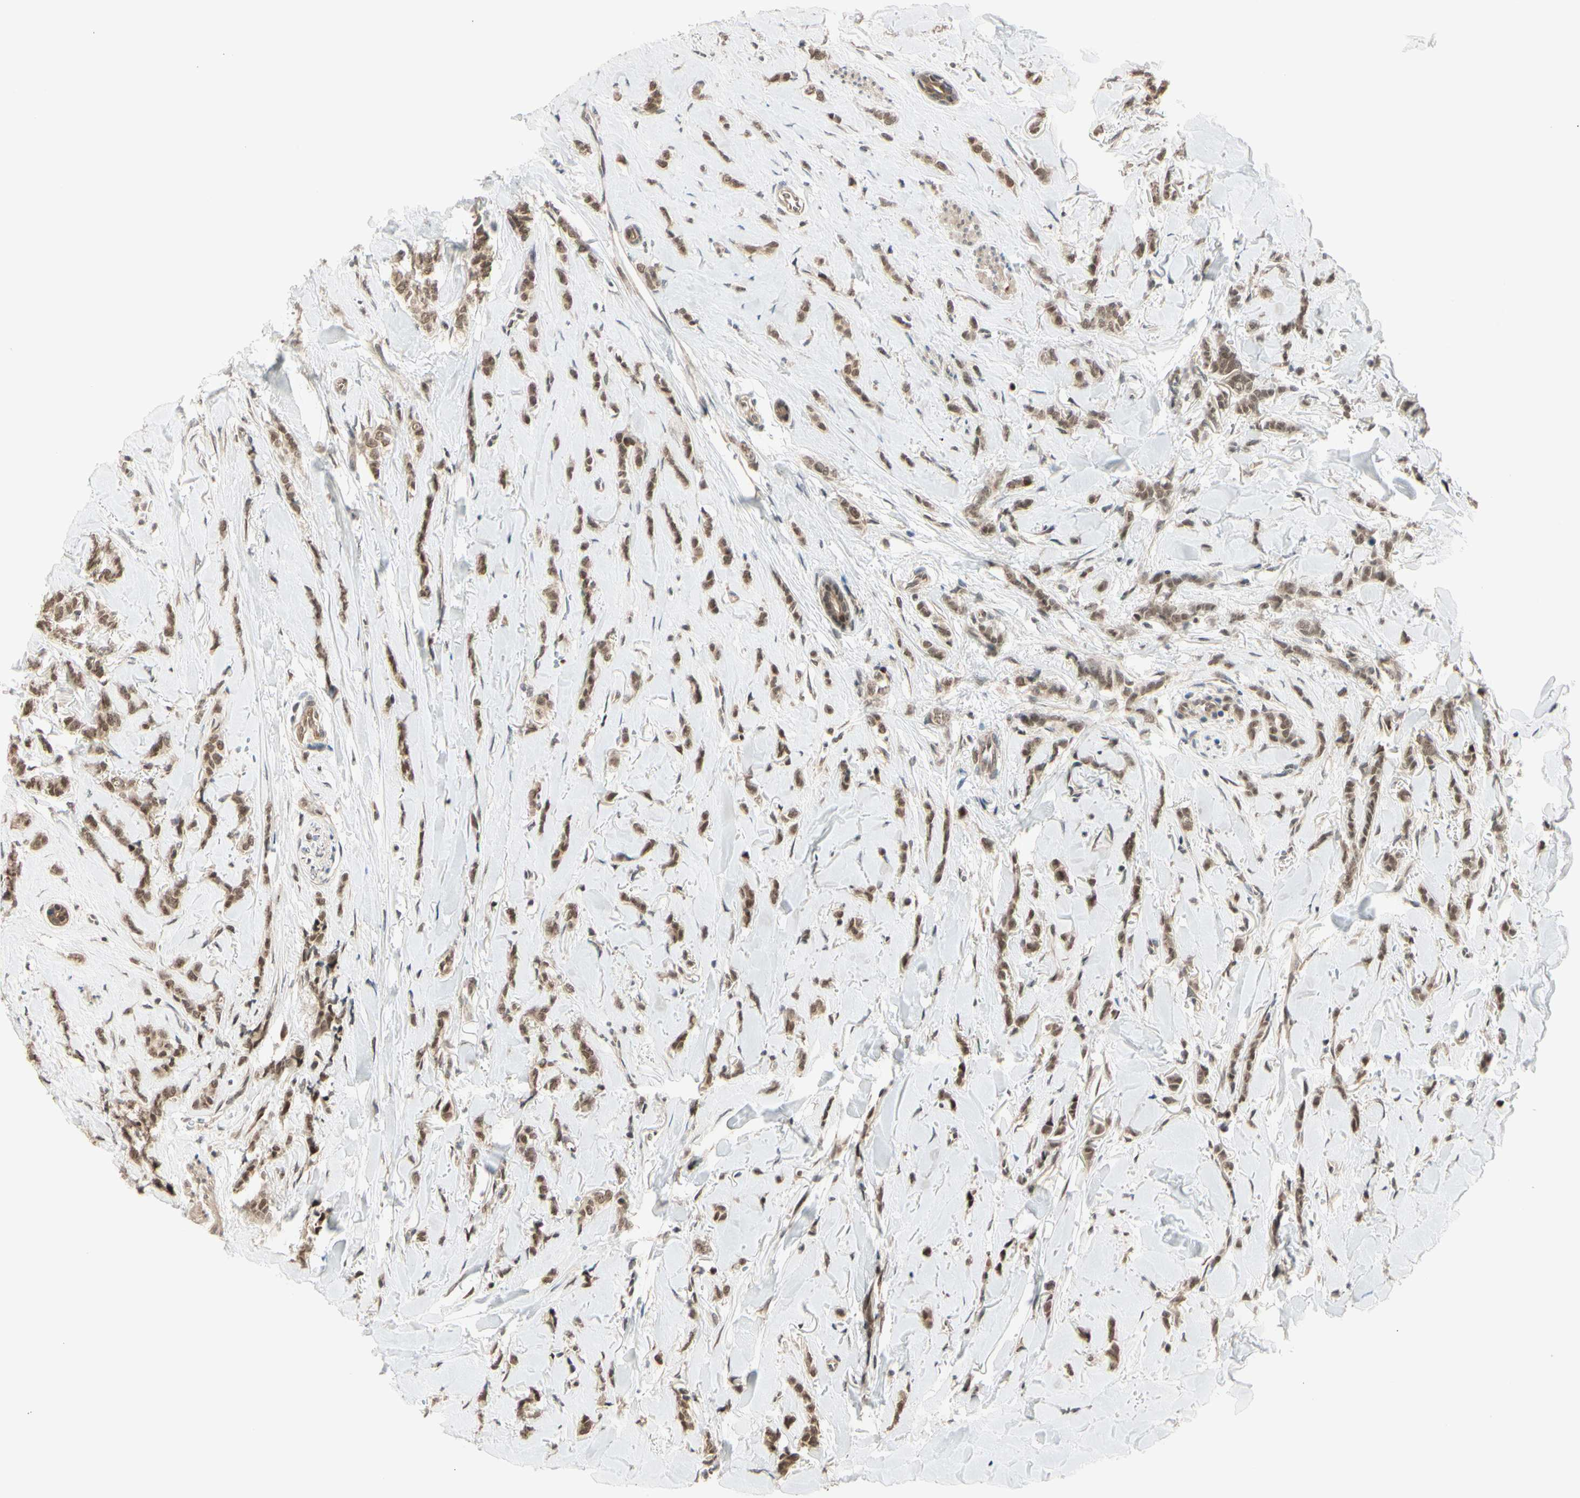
{"staining": {"intensity": "moderate", "quantity": ">75%", "location": "cytoplasmic/membranous,nuclear"}, "tissue": "breast cancer", "cell_type": "Tumor cells", "image_type": "cancer", "snomed": [{"axis": "morphology", "description": "Lobular carcinoma"}, {"axis": "topography", "description": "Skin"}, {"axis": "topography", "description": "Breast"}], "caption": "There is medium levels of moderate cytoplasmic/membranous and nuclear positivity in tumor cells of breast lobular carcinoma, as demonstrated by immunohistochemical staining (brown color).", "gene": "BRMS1", "patient": {"sex": "female", "age": 46}}